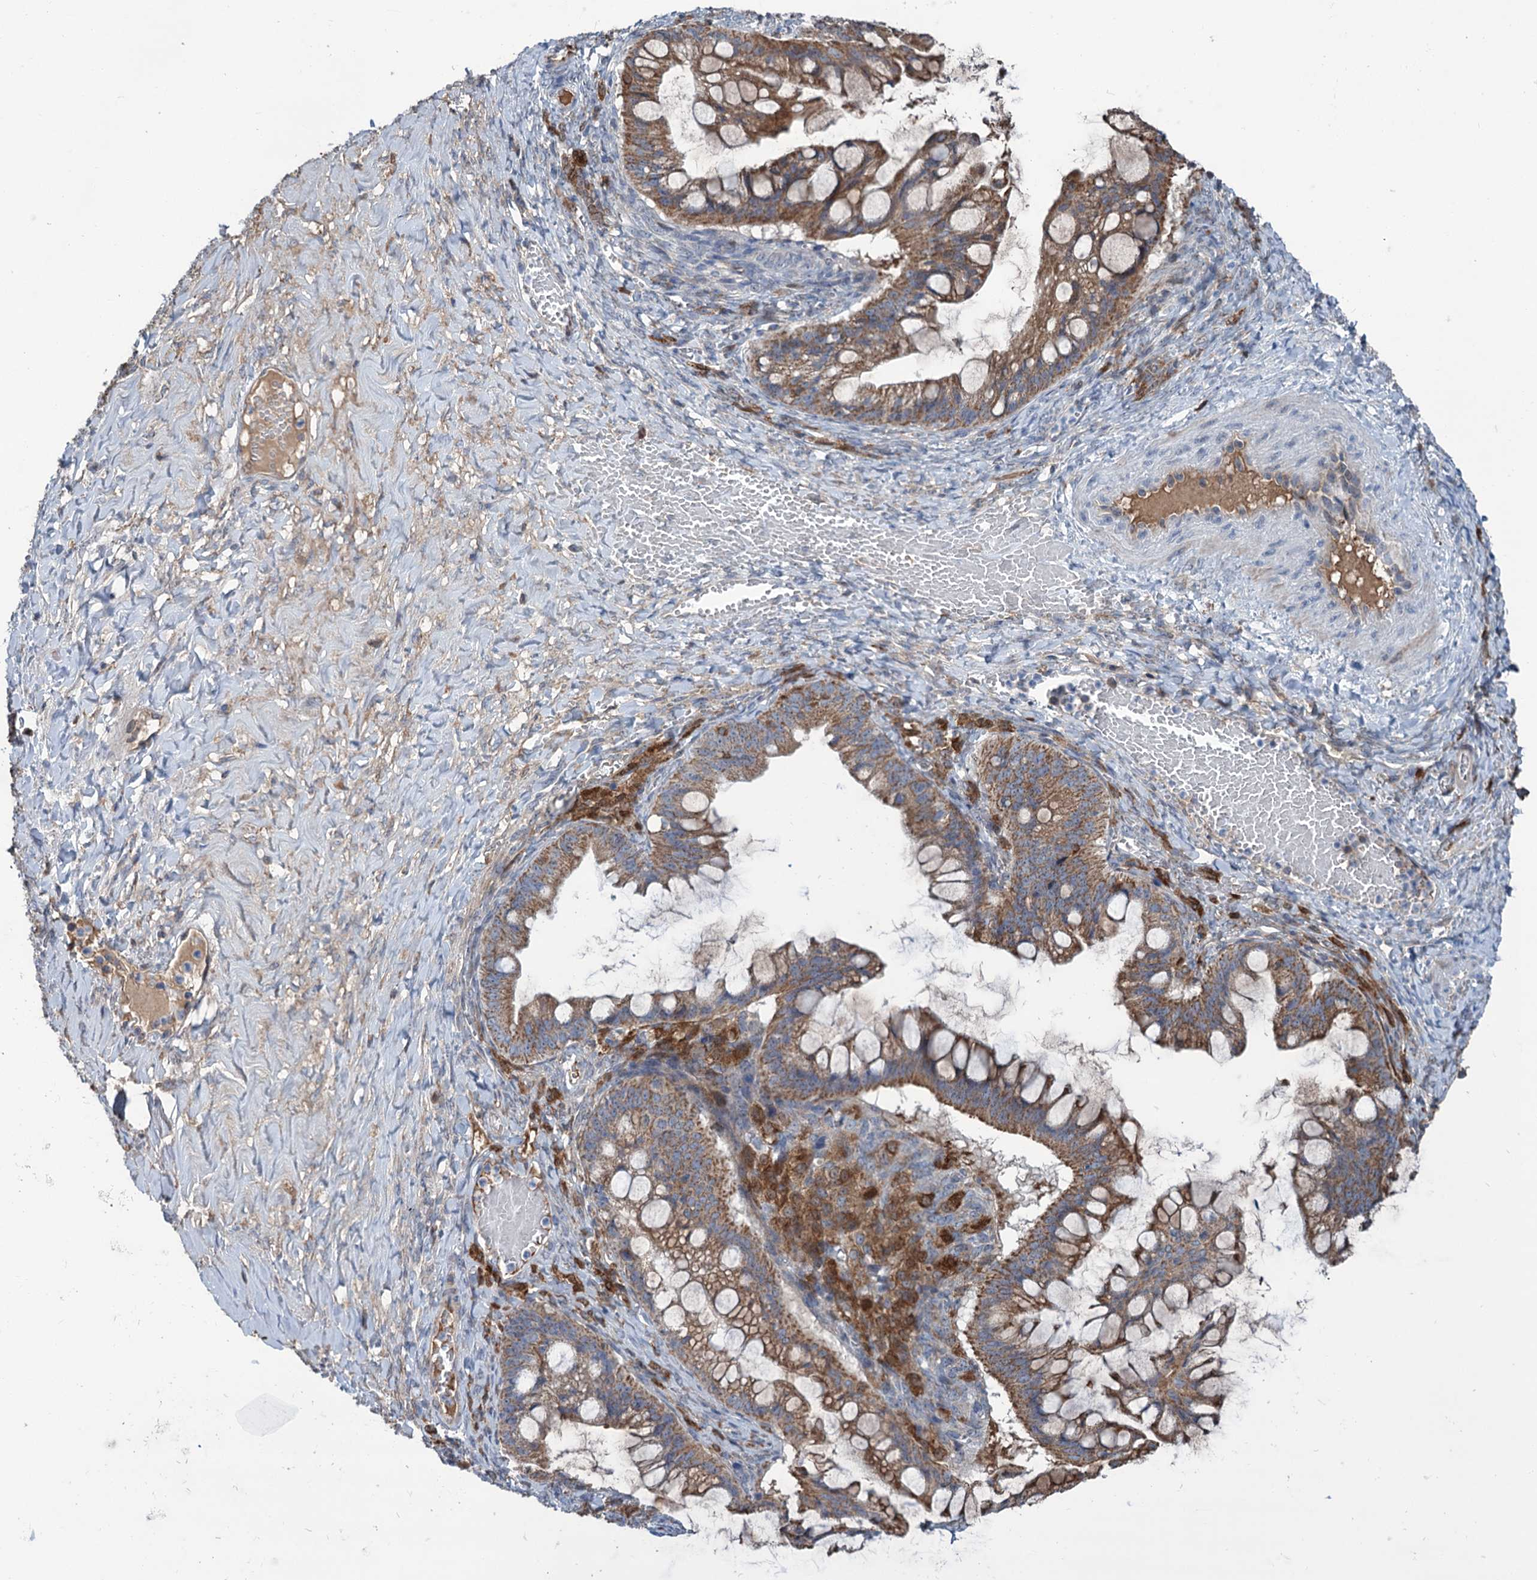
{"staining": {"intensity": "moderate", "quantity": ">75%", "location": "cytoplasmic/membranous"}, "tissue": "ovarian cancer", "cell_type": "Tumor cells", "image_type": "cancer", "snomed": [{"axis": "morphology", "description": "Cystadenocarcinoma, mucinous, NOS"}, {"axis": "topography", "description": "Ovary"}], "caption": "This image demonstrates immunohistochemistry staining of ovarian cancer (mucinous cystadenocarcinoma), with medium moderate cytoplasmic/membranous staining in about >75% of tumor cells.", "gene": "LPIN1", "patient": {"sex": "female", "age": 73}}